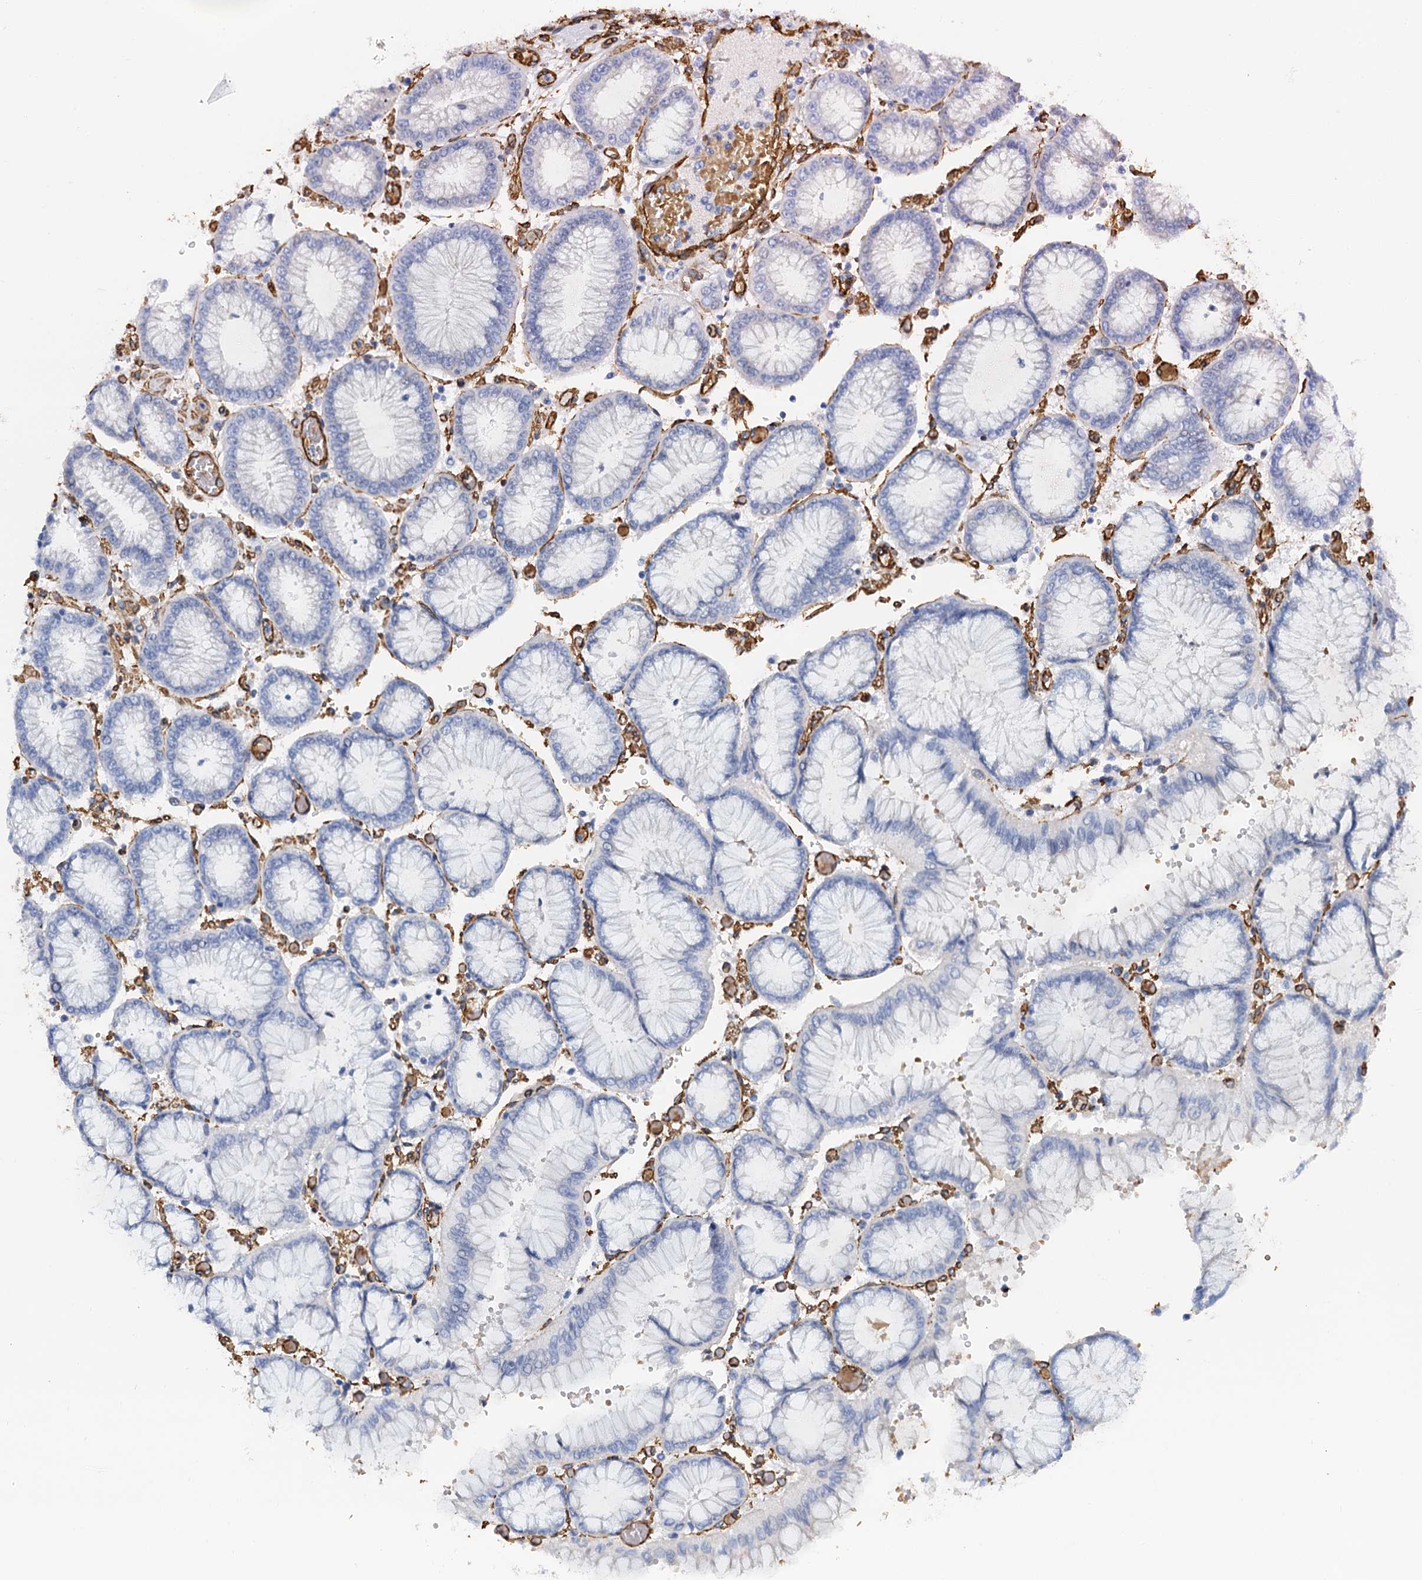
{"staining": {"intensity": "negative", "quantity": "none", "location": "none"}, "tissue": "stomach cancer", "cell_type": "Tumor cells", "image_type": "cancer", "snomed": [{"axis": "morphology", "description": "Adenocarcinoma, NOS"}, {"axis": "topography", "description": "Stomach"}], "caption": "A high-resolution micrograph shows immunohistochemistry staining of stomach adenocarcinoma, which demonstrates no significant staining in tumor cells.", "gene": "DGKG", "patient": {"sex": "male", "age": 76}}